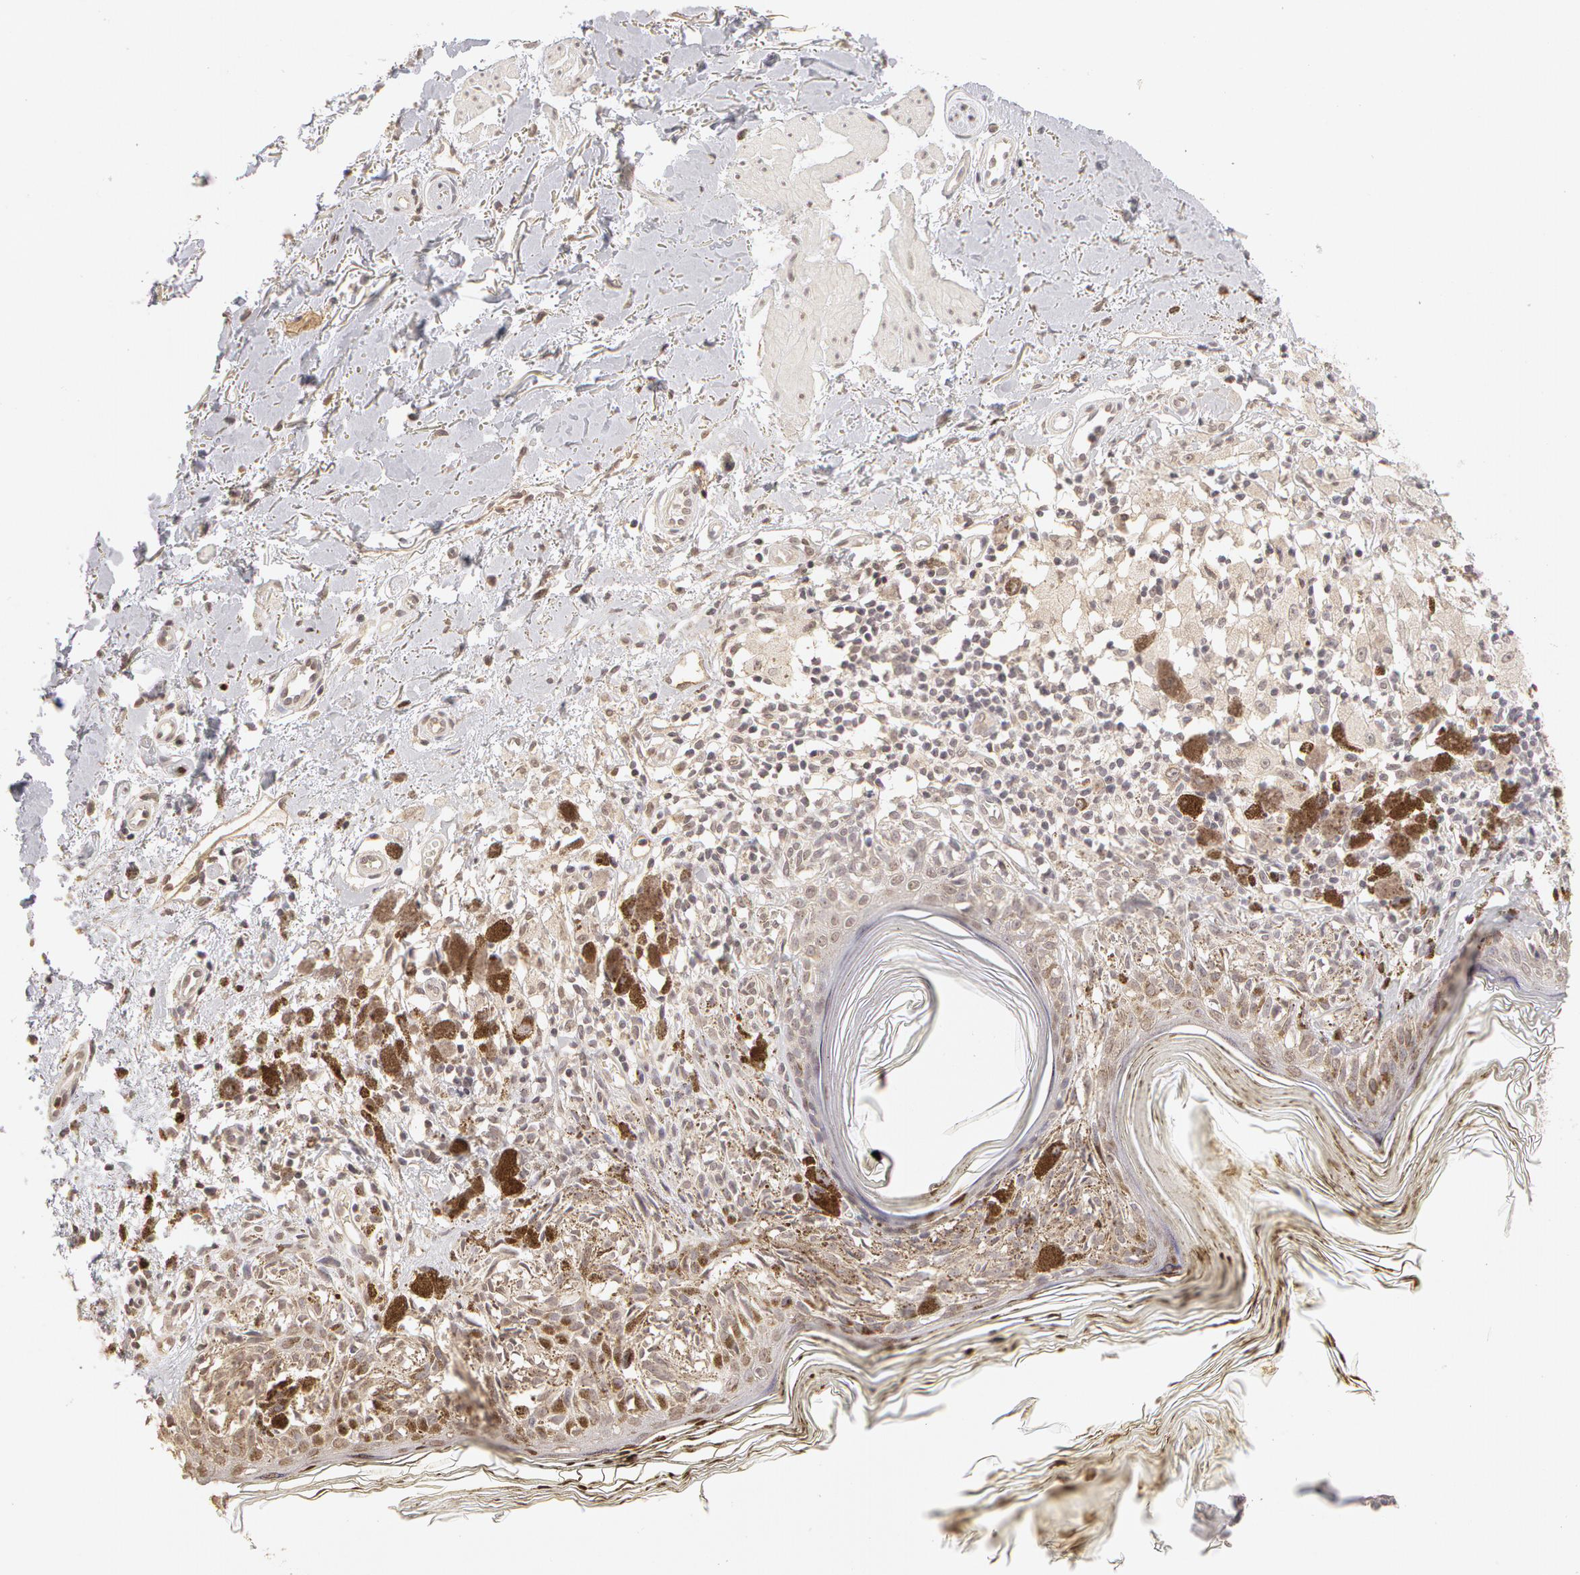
{"staining": {"intensity": "weak", "quantity": ">75%", "location": "cytoplasmic/membranous"}, "tissue": "melanoma", "cell_type": "Tumor cells", "image_type": "cancer", "snomed": [{"axis": "morphology", "description": "Malignant melanoma, NOS"}, {"axis": "topography", "description": "Skin"}], "caption": "Protein expression analysis of human malignant melanoma reveals weak cytoplasmic/membranous staining in about >75% of tumor cells. (DAB IHC with brightfield microscopy, high magnification).", "gene": "ADAM10", "patient": {"sex": "male", "age": 88}}